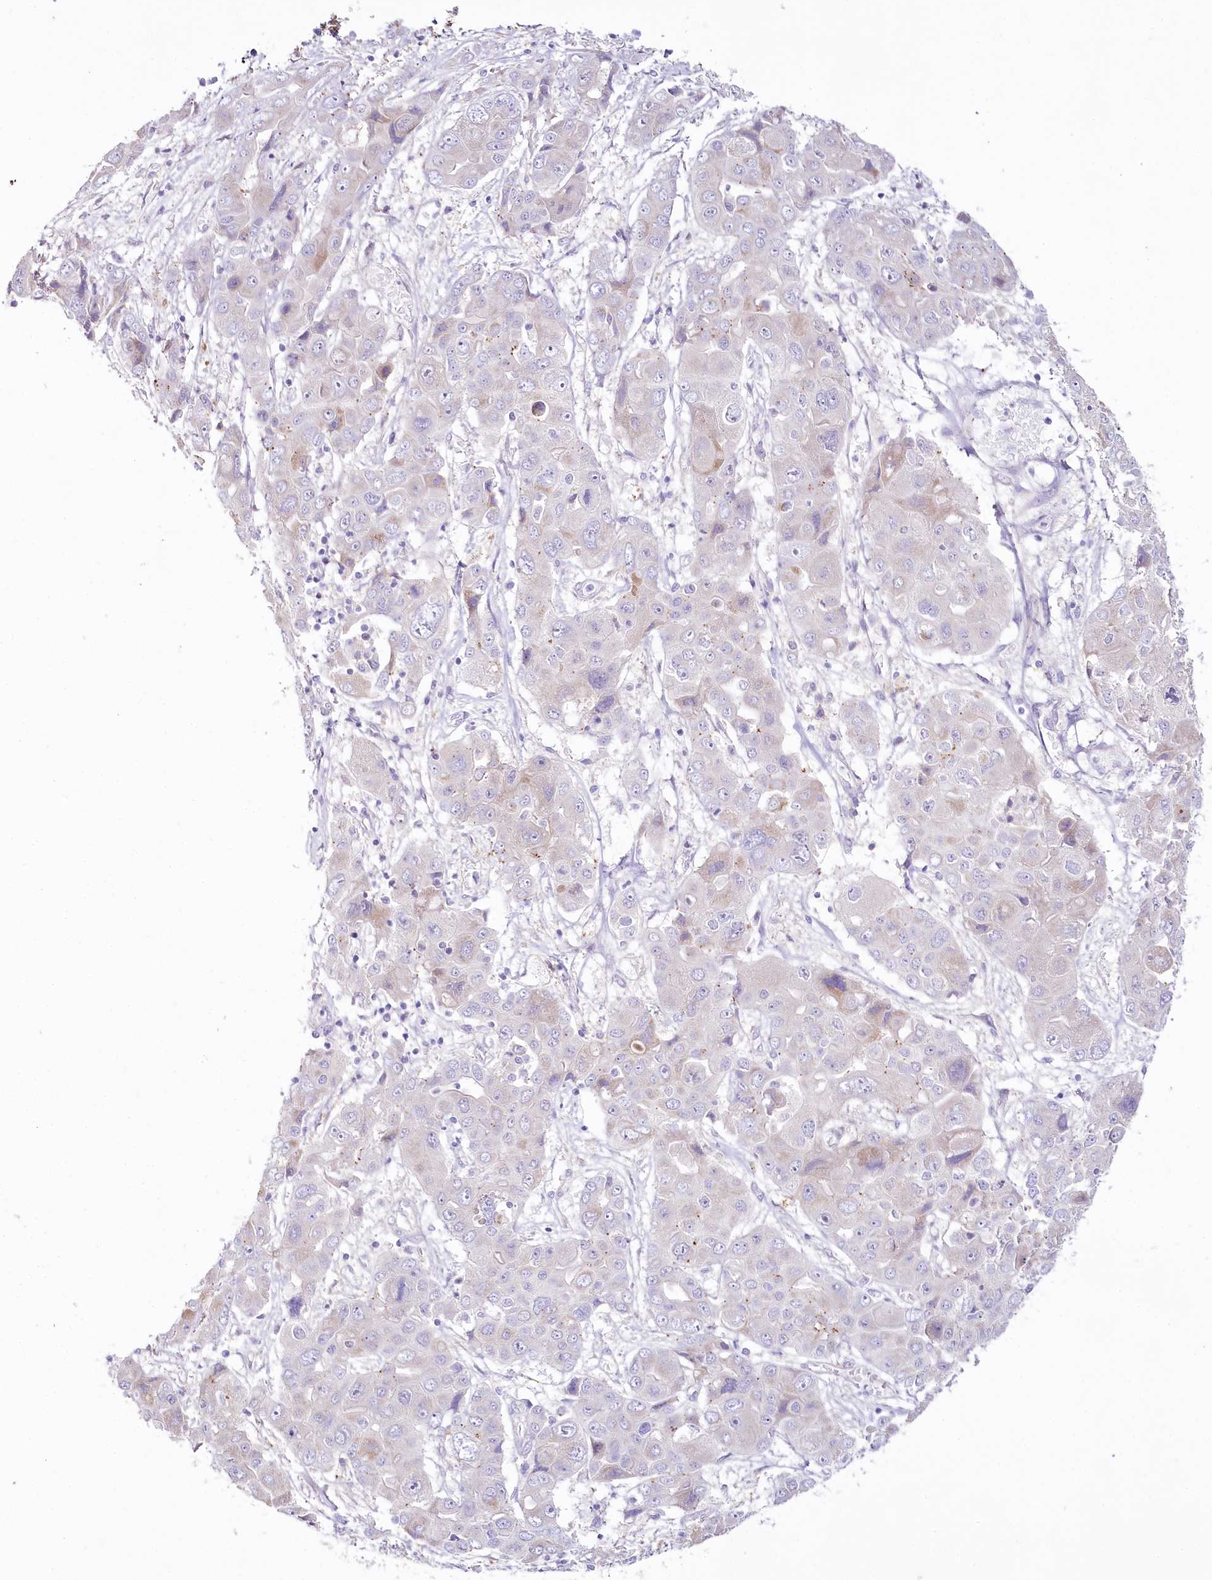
{"staining": {"intensity": "negative", "quantity": "none", "location": "none"}, "tissue": "liver cancer", "cell_type": "Tumor cells", "image_type": "cancer", "snomed": [{"axis": "morphology", "description": "Cholangiocarcinoma"}, {"axis": "topography", "description": "Liver"}], "caption": "DAB immunohistochemical staining of human liver cancer (cholangiocarcinoma) reveals no significant expression in tumor cells.", "gene": "MYOZ1", "patient": {"sex": "male", "age": 67}}